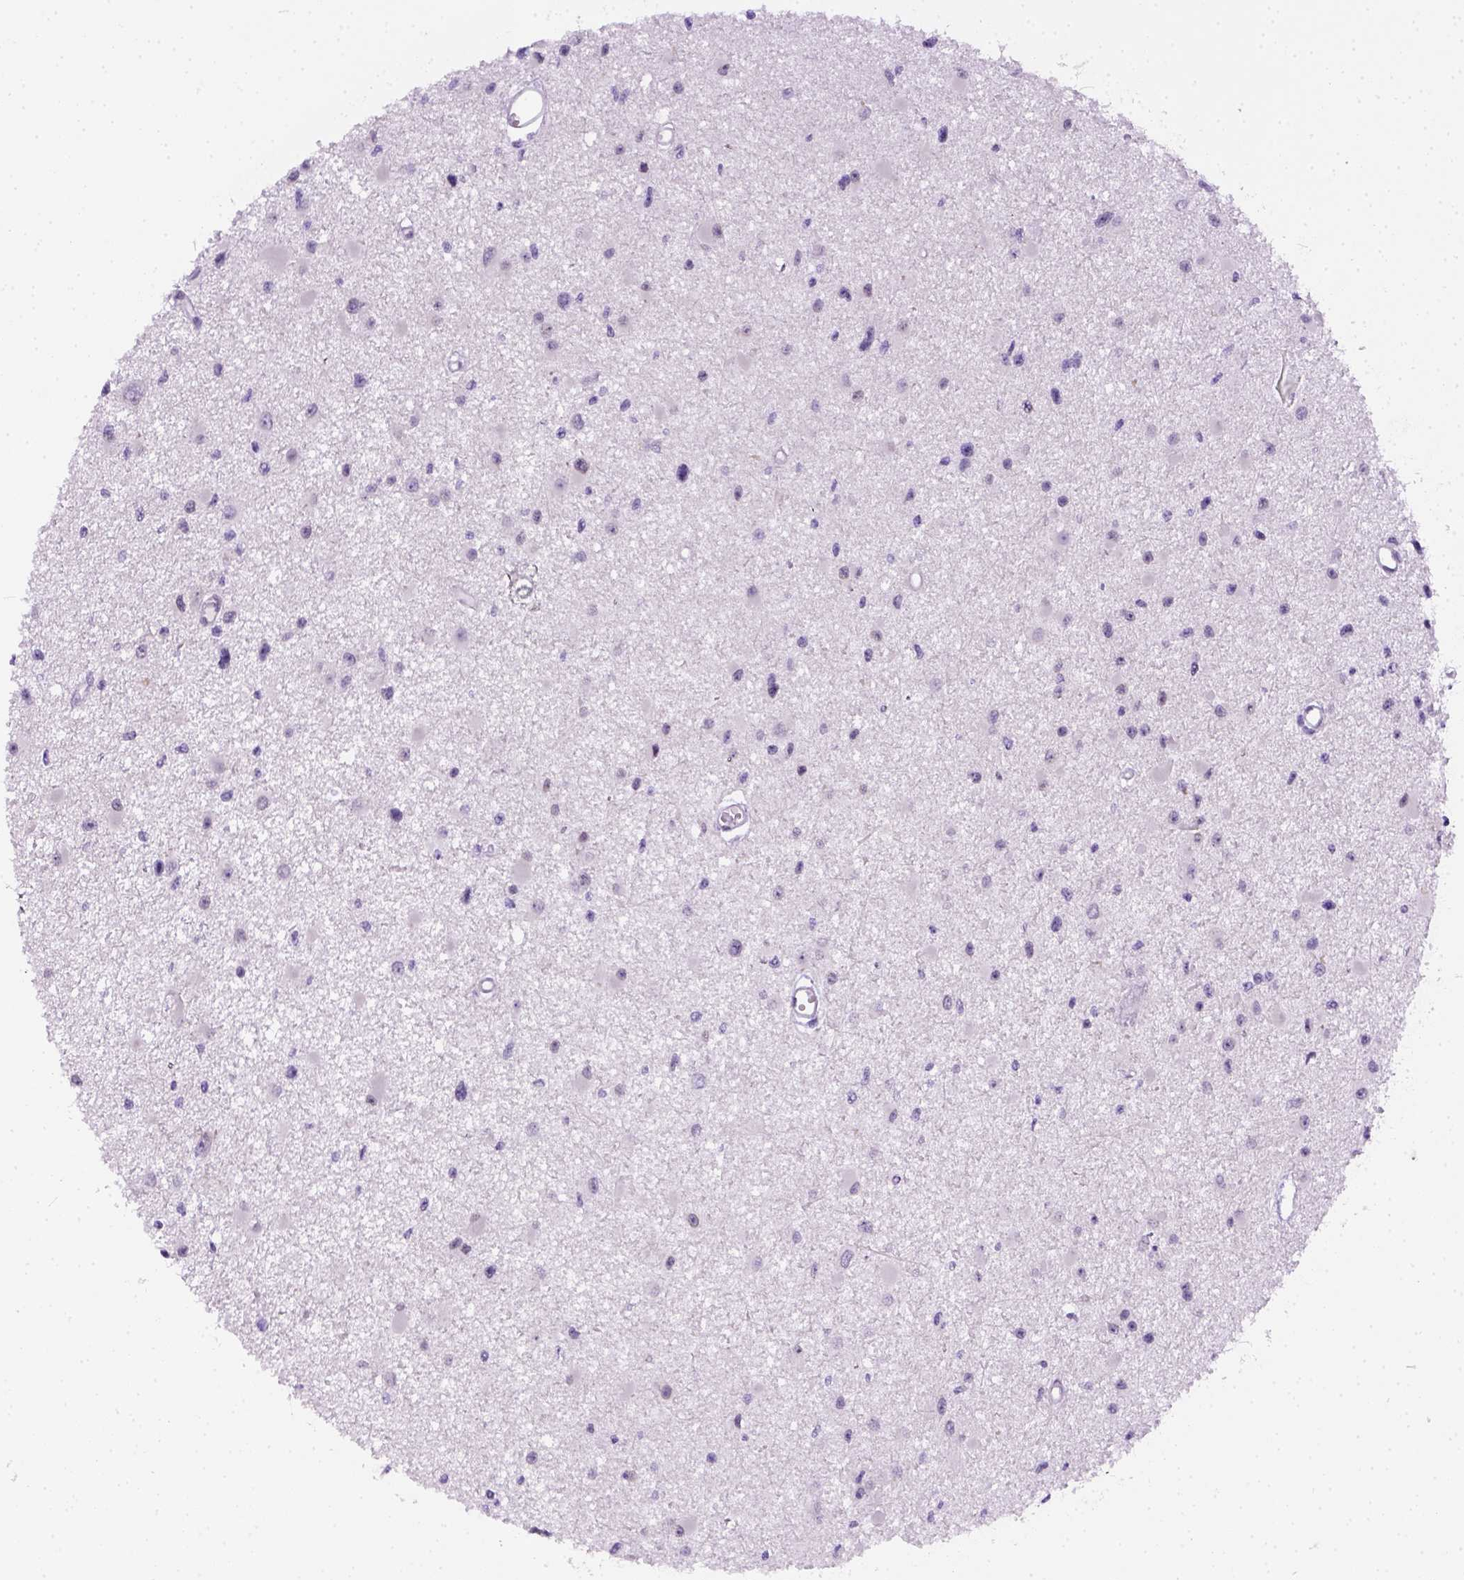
{"staining": {"intensity": "negative", "quantity": "none", "location": "none"}, "tissue": "glioma", "cell_type": "Tumor cells", "image_type": "cancer", "snomed": [{"axis": "morphology", "description": "Glioma, malignant, High grade"}, {"axis": "topography", "description": "Brain"}], "caption": "A high-resolution image shows immunohistochemistry (IHC) staining of malignant glioma (high-grade), which displays no significant expression in tumor cells.", "gene": "FAM184B", "patient": {"sex": "male", "age": 54}}